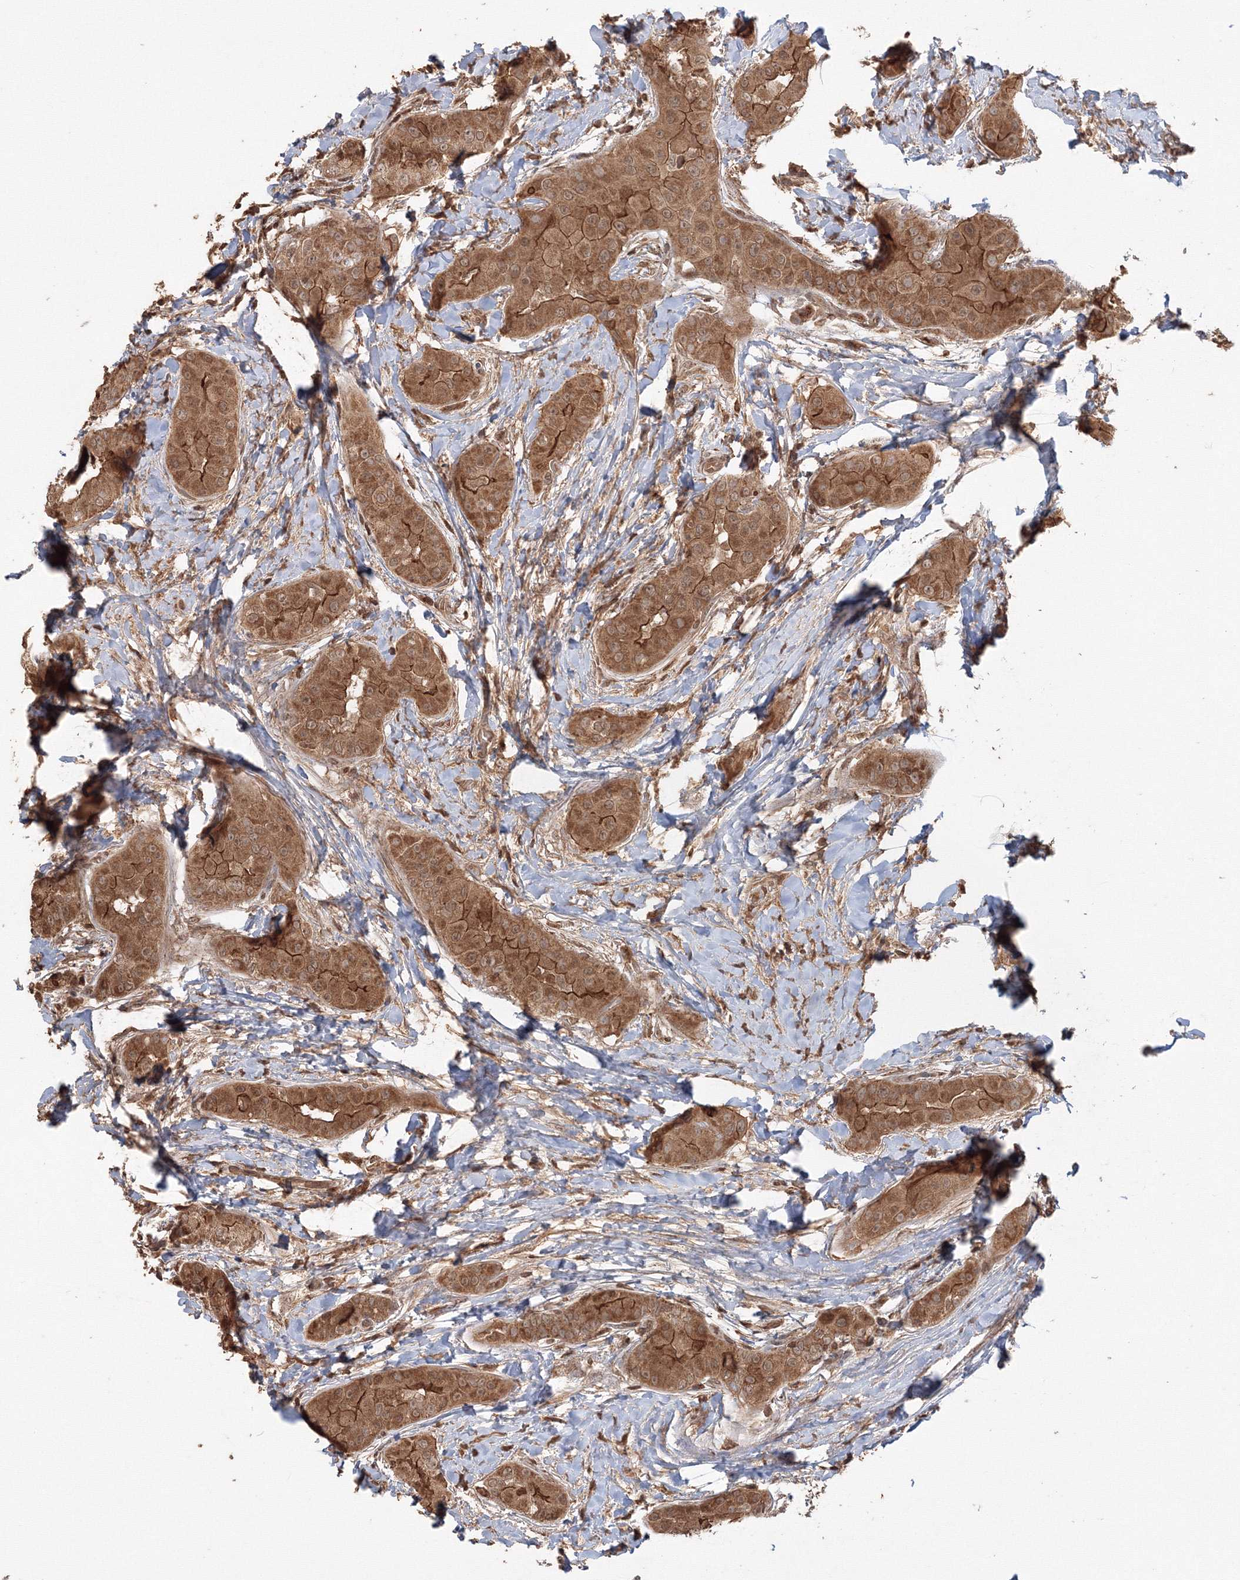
{"staining": {"intensity": "moderate", "quantity": ">75%", "location": "cytoplasmic/membranous"}, "tissue": "thyroid cancer", "cell_type": "Tumor cells", "image_type": "cancer", "snomed": [{"axis": "morphology", "description": "Papillary adenocarcinoma, NOS"}, {"axis": "topography", "description": "Thyroid gland"}], "caption": "Protein expression analysis of human papillary adenocarcinoma (thyroid) reveals moderate cytoplasmic/membranous expression in approximately >75% of tumor cells.", "gene": "CCDC122", "patient": {"sex": "male", "age": 33}}